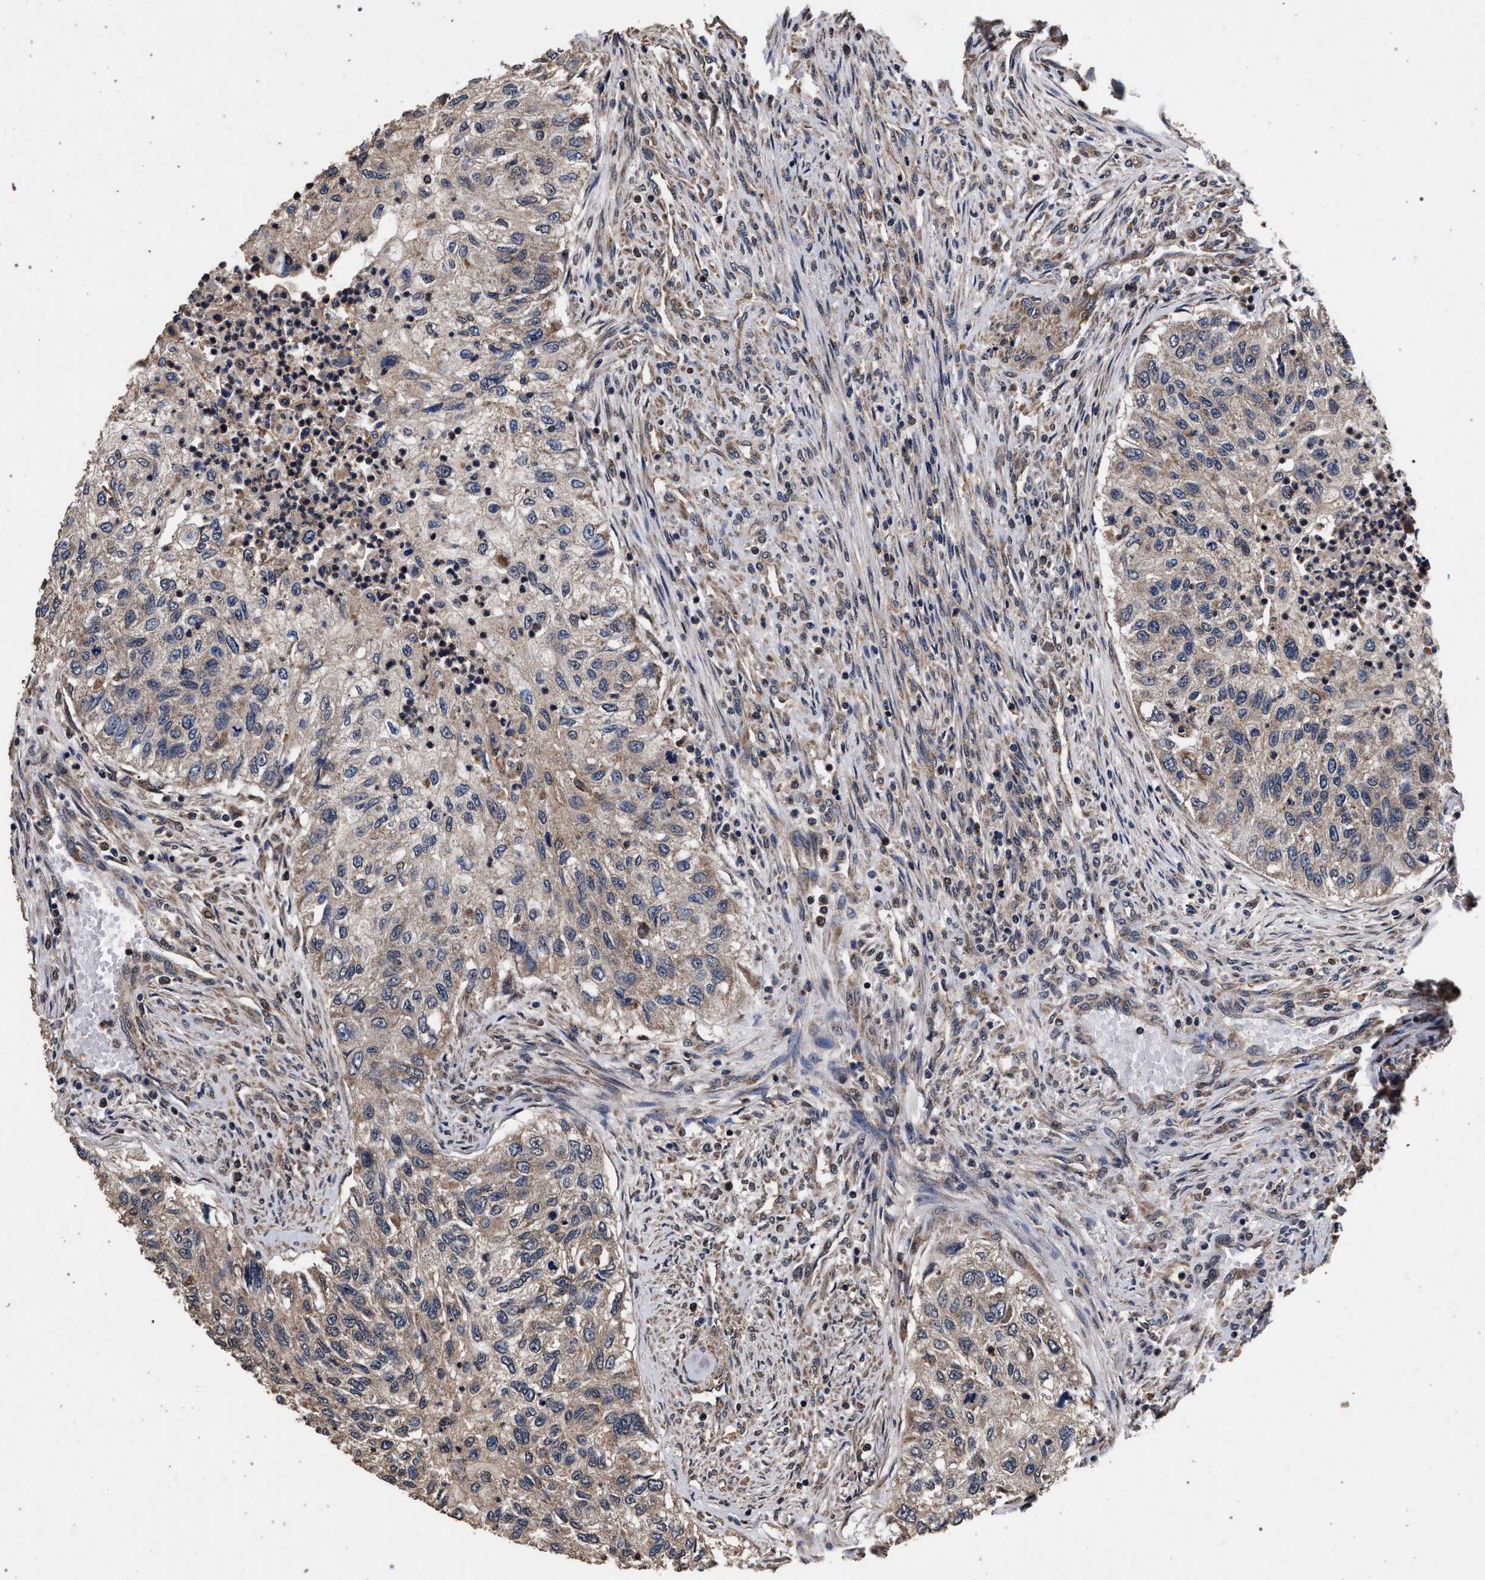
{"staining": {"intensity": "moderate", "quantity": ">75%", "location": "cytoplasmic/membranous"}, "tissue": "urothelial cancer", "cell_type": "Tumor cells", "image_type": "cancer", "snomed": [{"axis": "morphology", "description": "Urothelial carcinoma, High grade"}, {"axis": "topography", "description": "Urinary bladder"}], "caption": "Protein staining of high-grade urothelial carcinoma tissue displays moderate cytoplasmic/membranous positivity in about >75% of tumor cells. (DAB (3,3'-diaminobenzidine) IHC with brightfield microscopy, high magnification).", "gene": "ACOX1", "patient": {"sex": "female", "age": 60}}